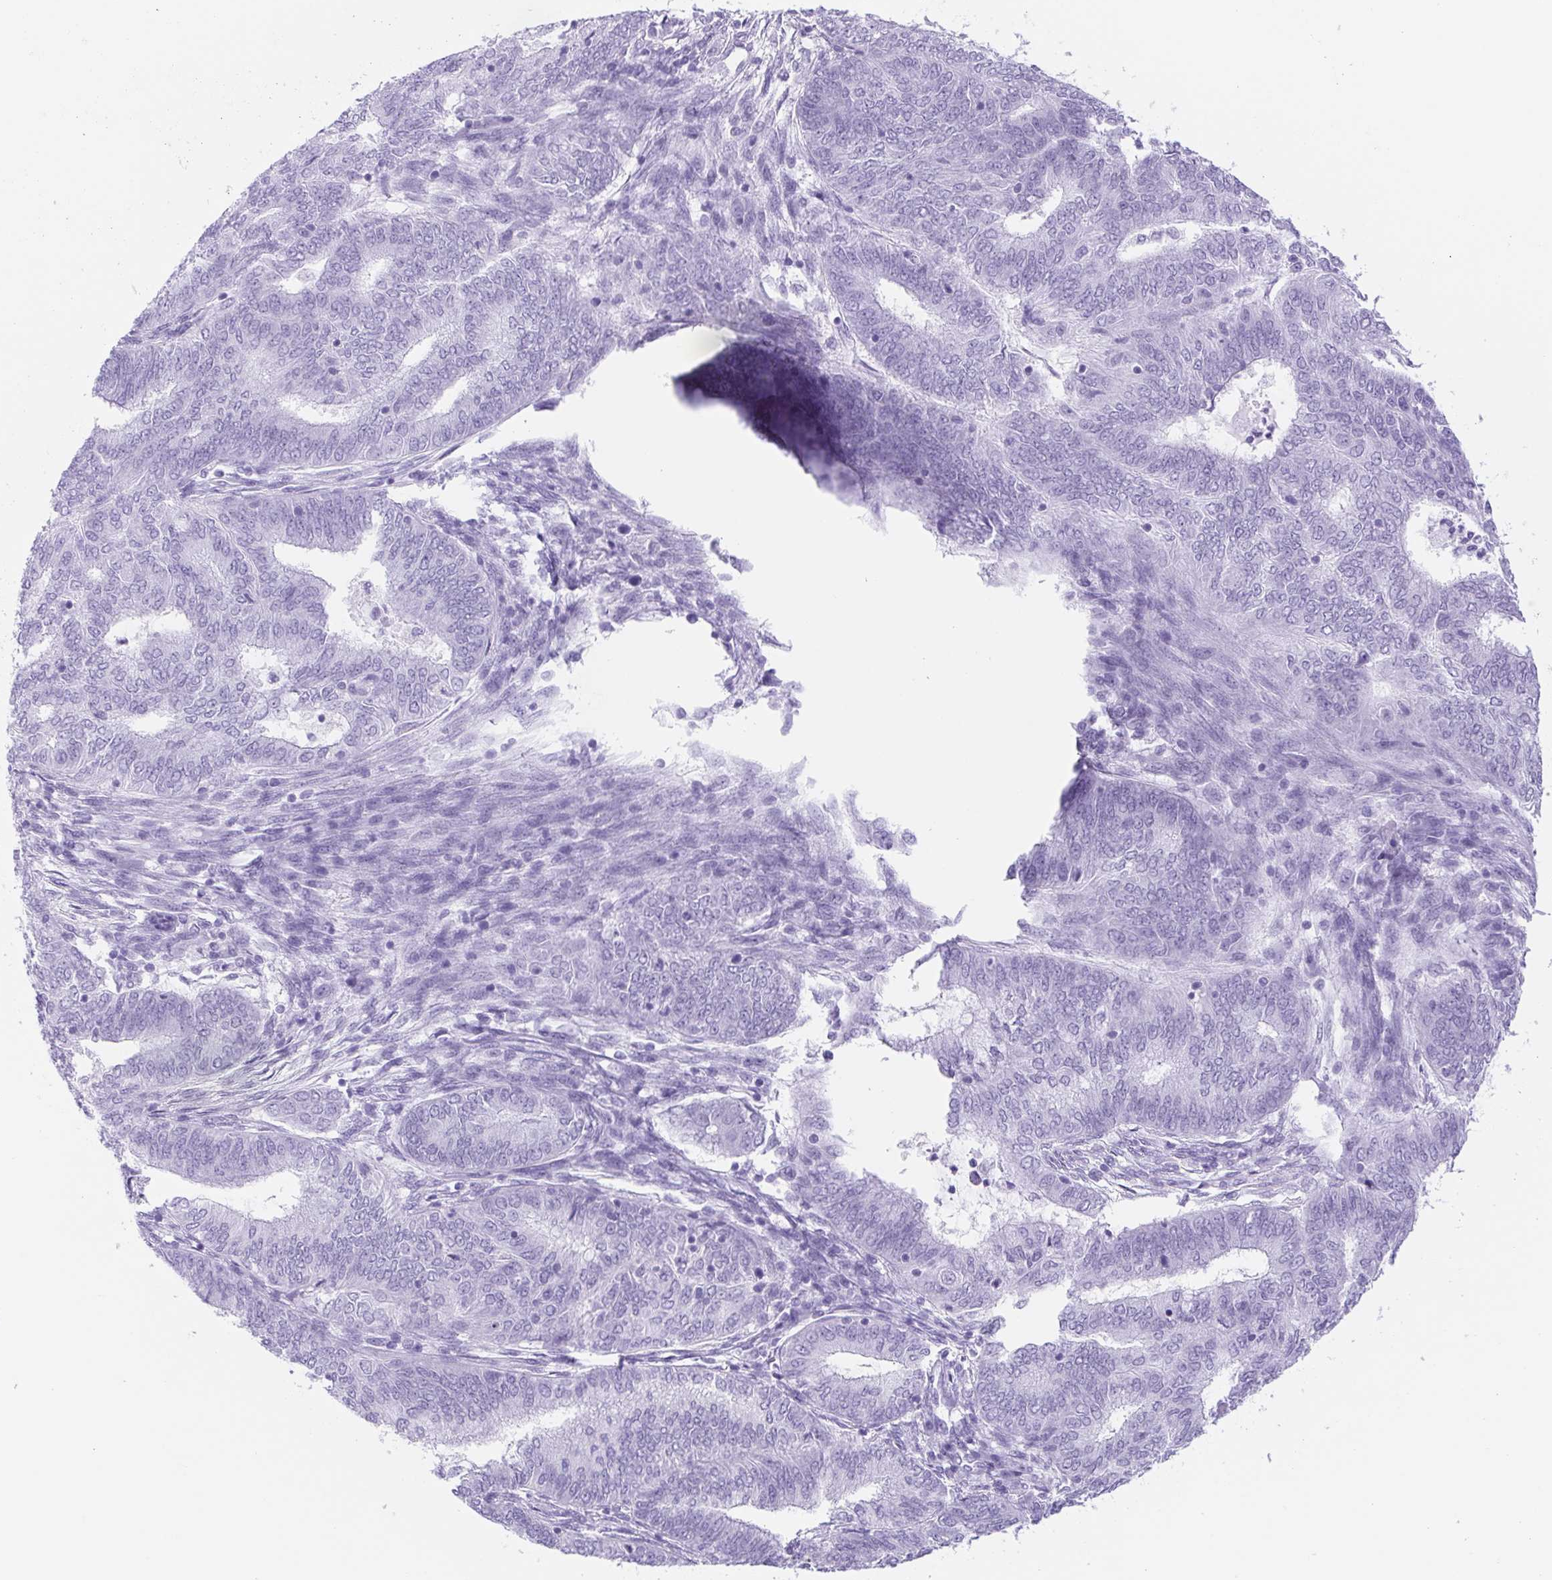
{"staining": {"intensity": "negative", "quantity": "none", "location": "none"}, "tissue": "endometrial cancer", "cell_type": "Tumor cells", "image_type": "cancer", "snomed": [{"axis": "morphology", "description": "Adenocarcinoma, NOS"}, {"axis": "topography", "description": "Endometrium"}], "caption": "There is no significant expression in tumor cells of endometrial cancer (adenocarcinoma). (Brightfield microscopy of DAB (3,3'-diaminobenzidine) IHC at high magnification).", "gene": "CYP21A2", "patient": {"sex": "female", "age": 62}}